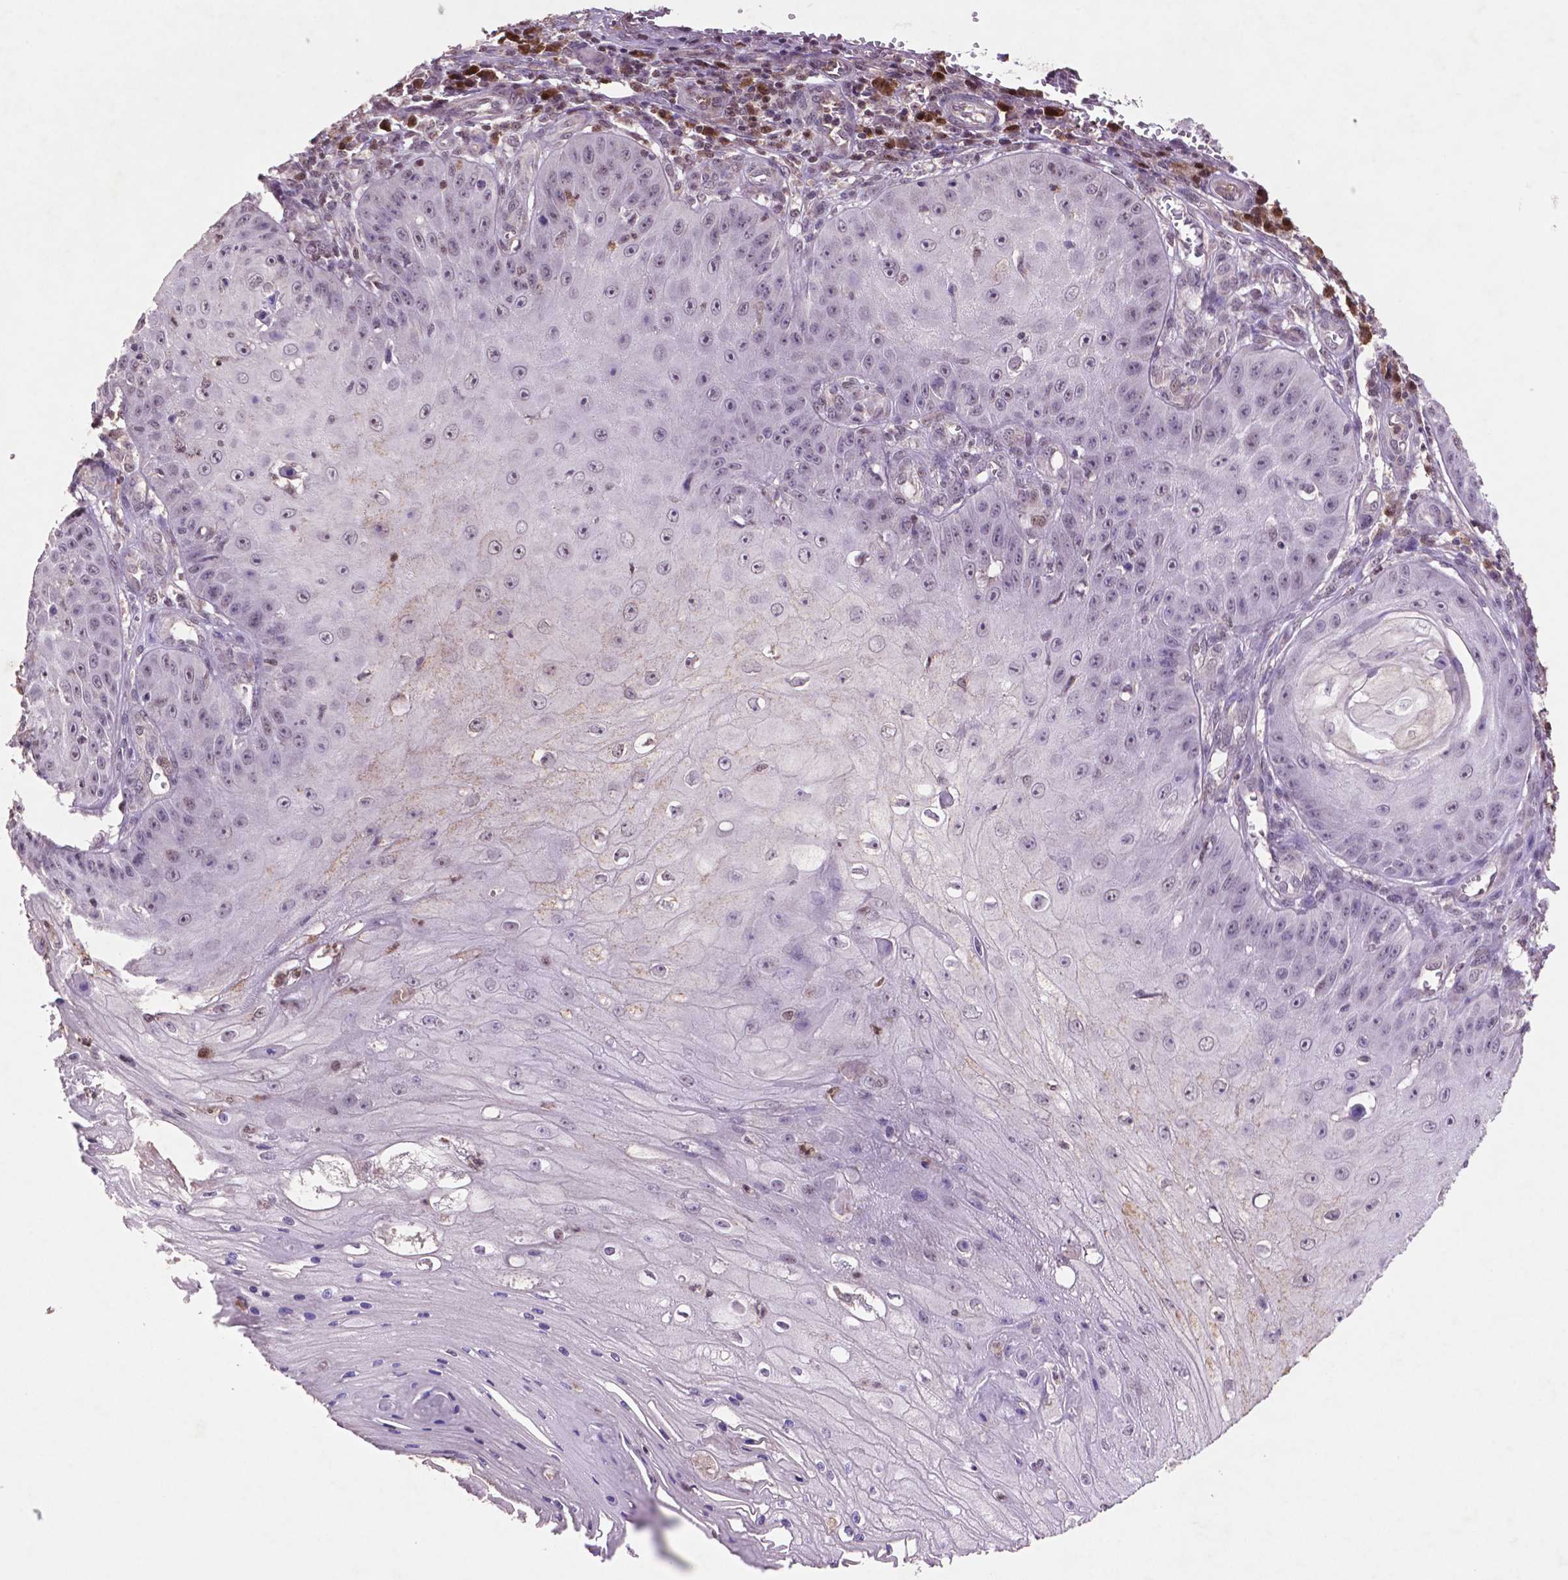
{"staining": {"intensity": "negative", "quantity": "none", "location": "none"}, "tissue": "skin cancer", "cell_type": "Tumor cells", "image_type": "cancer", "snomed": [{"axis": "morphology", "description": "Squamous cell carcinoma, NOS"}, {"axis": "topography", "description": "Skin"}], "caption": "Immunohistochemical staining of human skin cancer (squamous cell carcinoma) displays no significant expression in tumor cells.", "gene": "GLRX", "patient": {"sex": "male", "age": 70}}